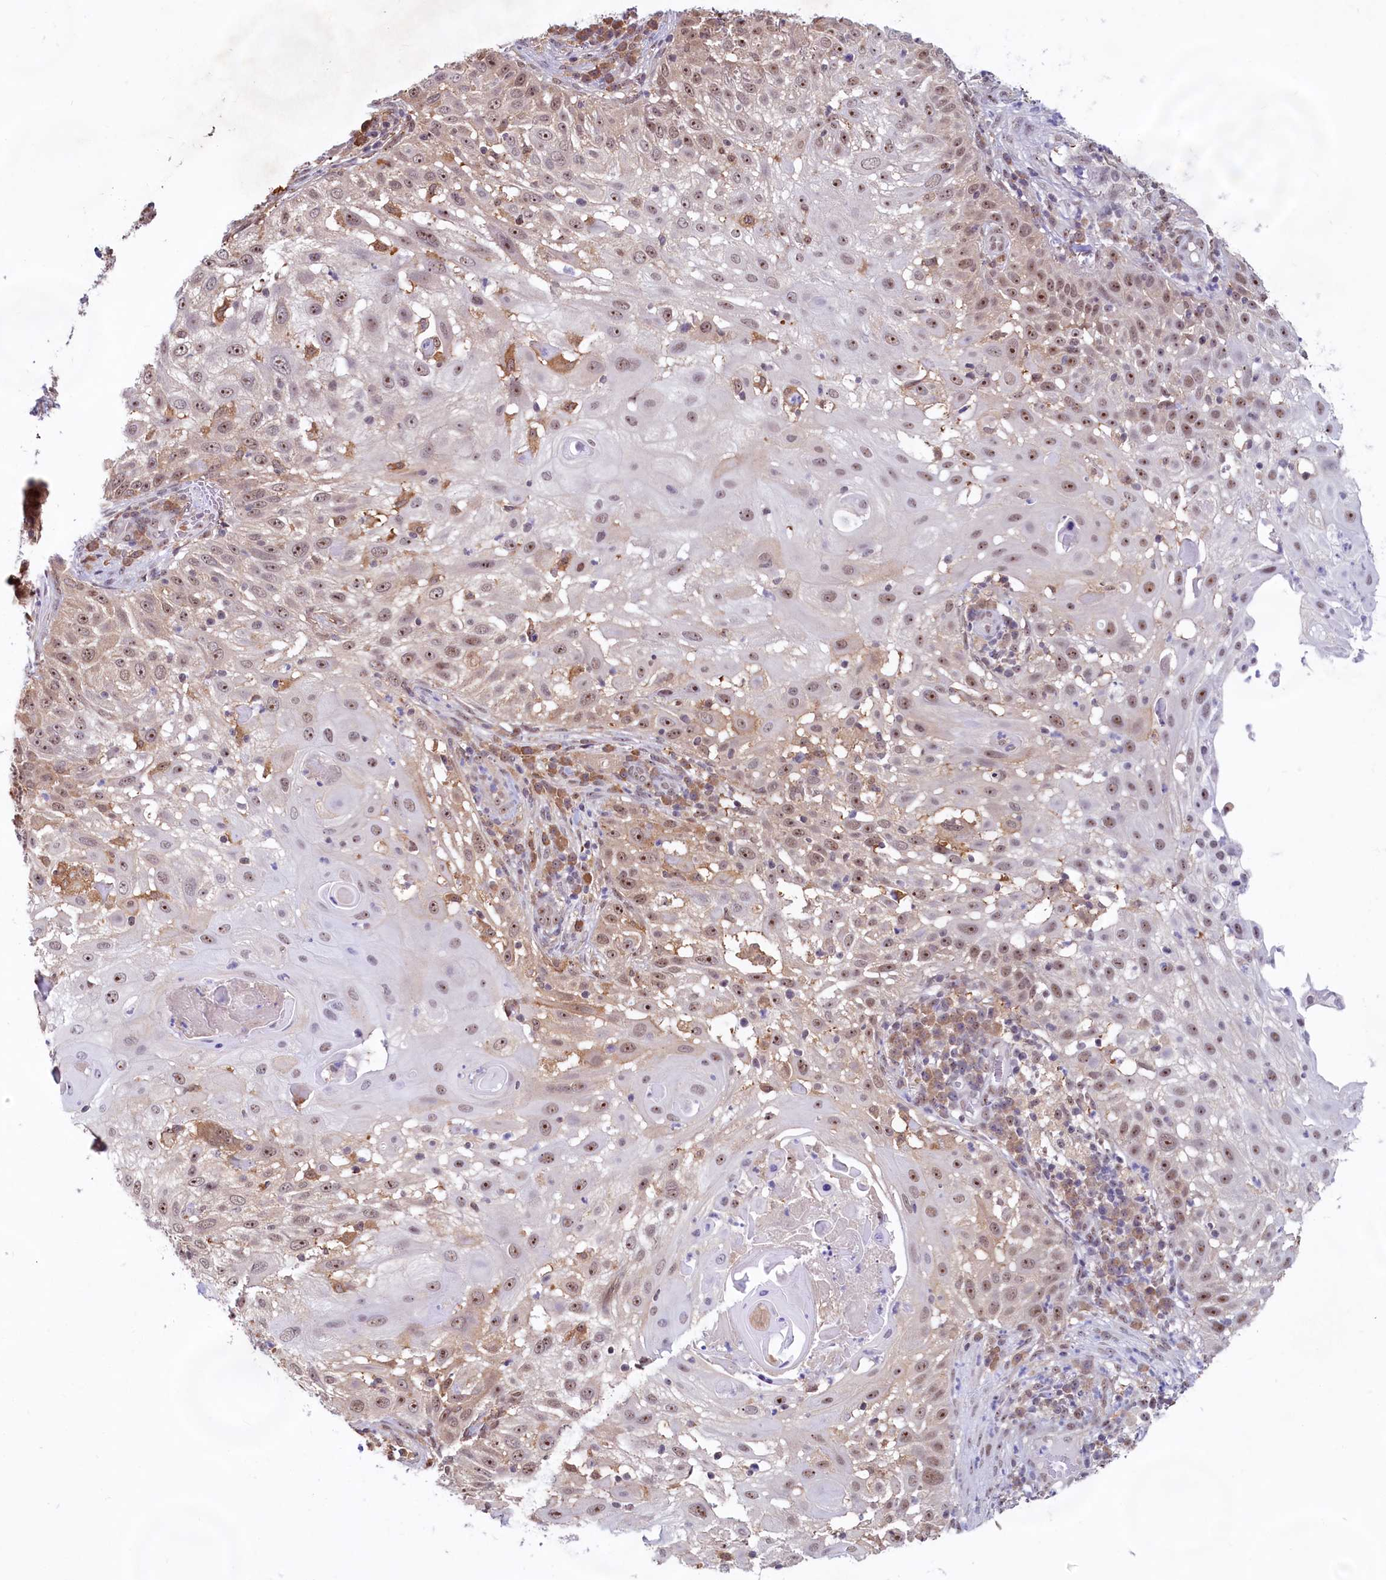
{"staining": {"intensity": "moderate", "quantity": ">75%", "location": "nuclear"}, "tissue": "skin cancer", "cell_type": "Tumor cells", "image_type": "cancer", "snomed": [{"axis": "morphology", "description": "Squamous cell carcinoma, NOS"}, {"axis": "topography", "description": "Skin"}], "caption": "A brown stain highlights moderate nuclear expression of a protein in skin cancer (squamous cell carcinoma) tumor cells.", "gene": "C1D", "patient": {"sex": "female", "age": 44}}